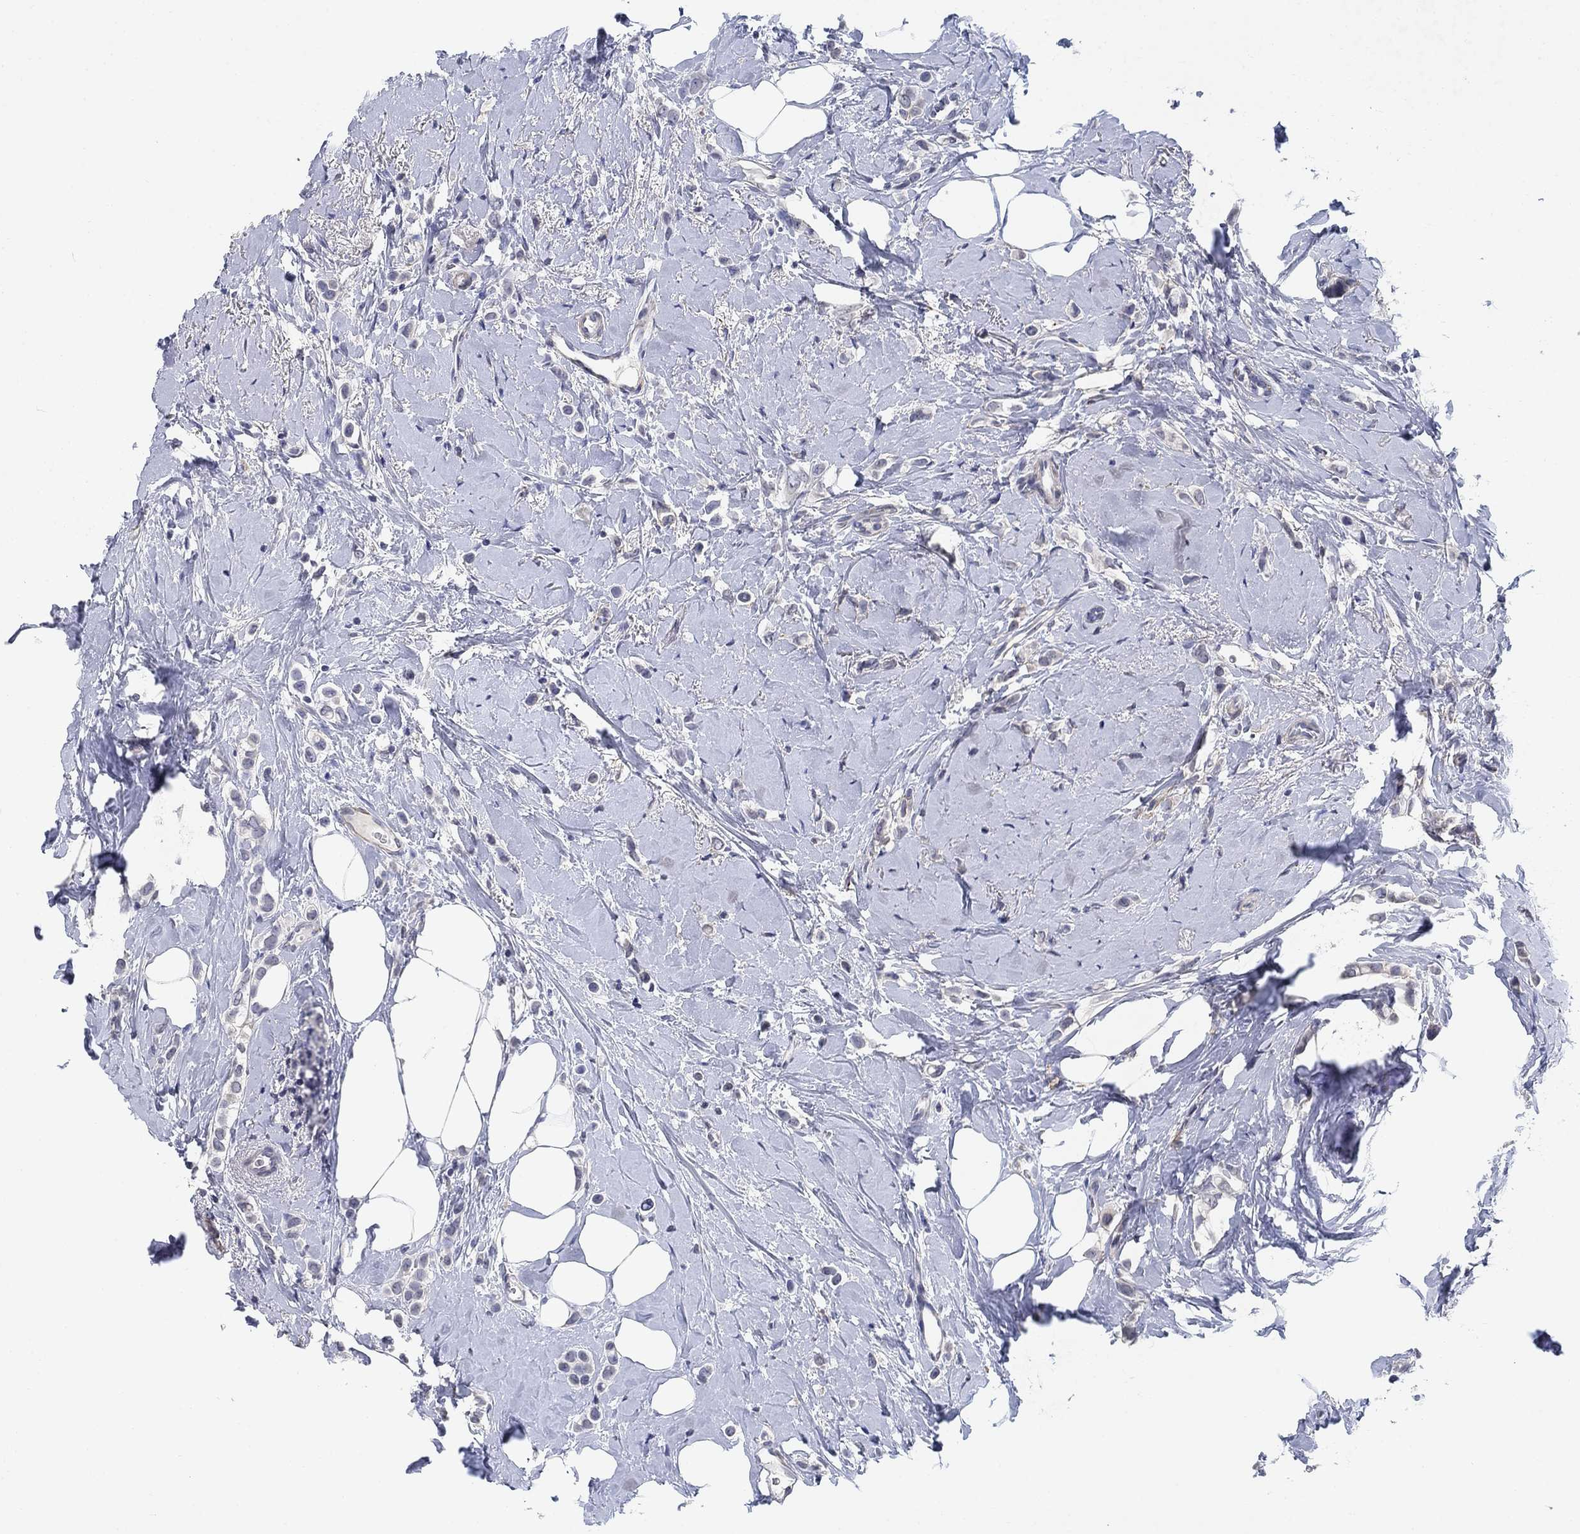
{"staining": {"intensity": "negative", "quantity": "none", "location": "none"}, "tissue": "breast cancer", "cell_type": "Tumor cells", "image_type": "cancer", "snomed": [{"axis": "morphology", "description": "Lobular carcinoma"}, {"axis": "topography", "description": "Breast"}], "caption": "Immunohistochemistry (IHC) histopathology image of breast cancer stained for a protein (brown), which reveals no staining in tumor cells. (IHC, brightfield microscopy, high magnification).", "gene": "OTUB2", "patient": {"sex": "female", "age": 66}}